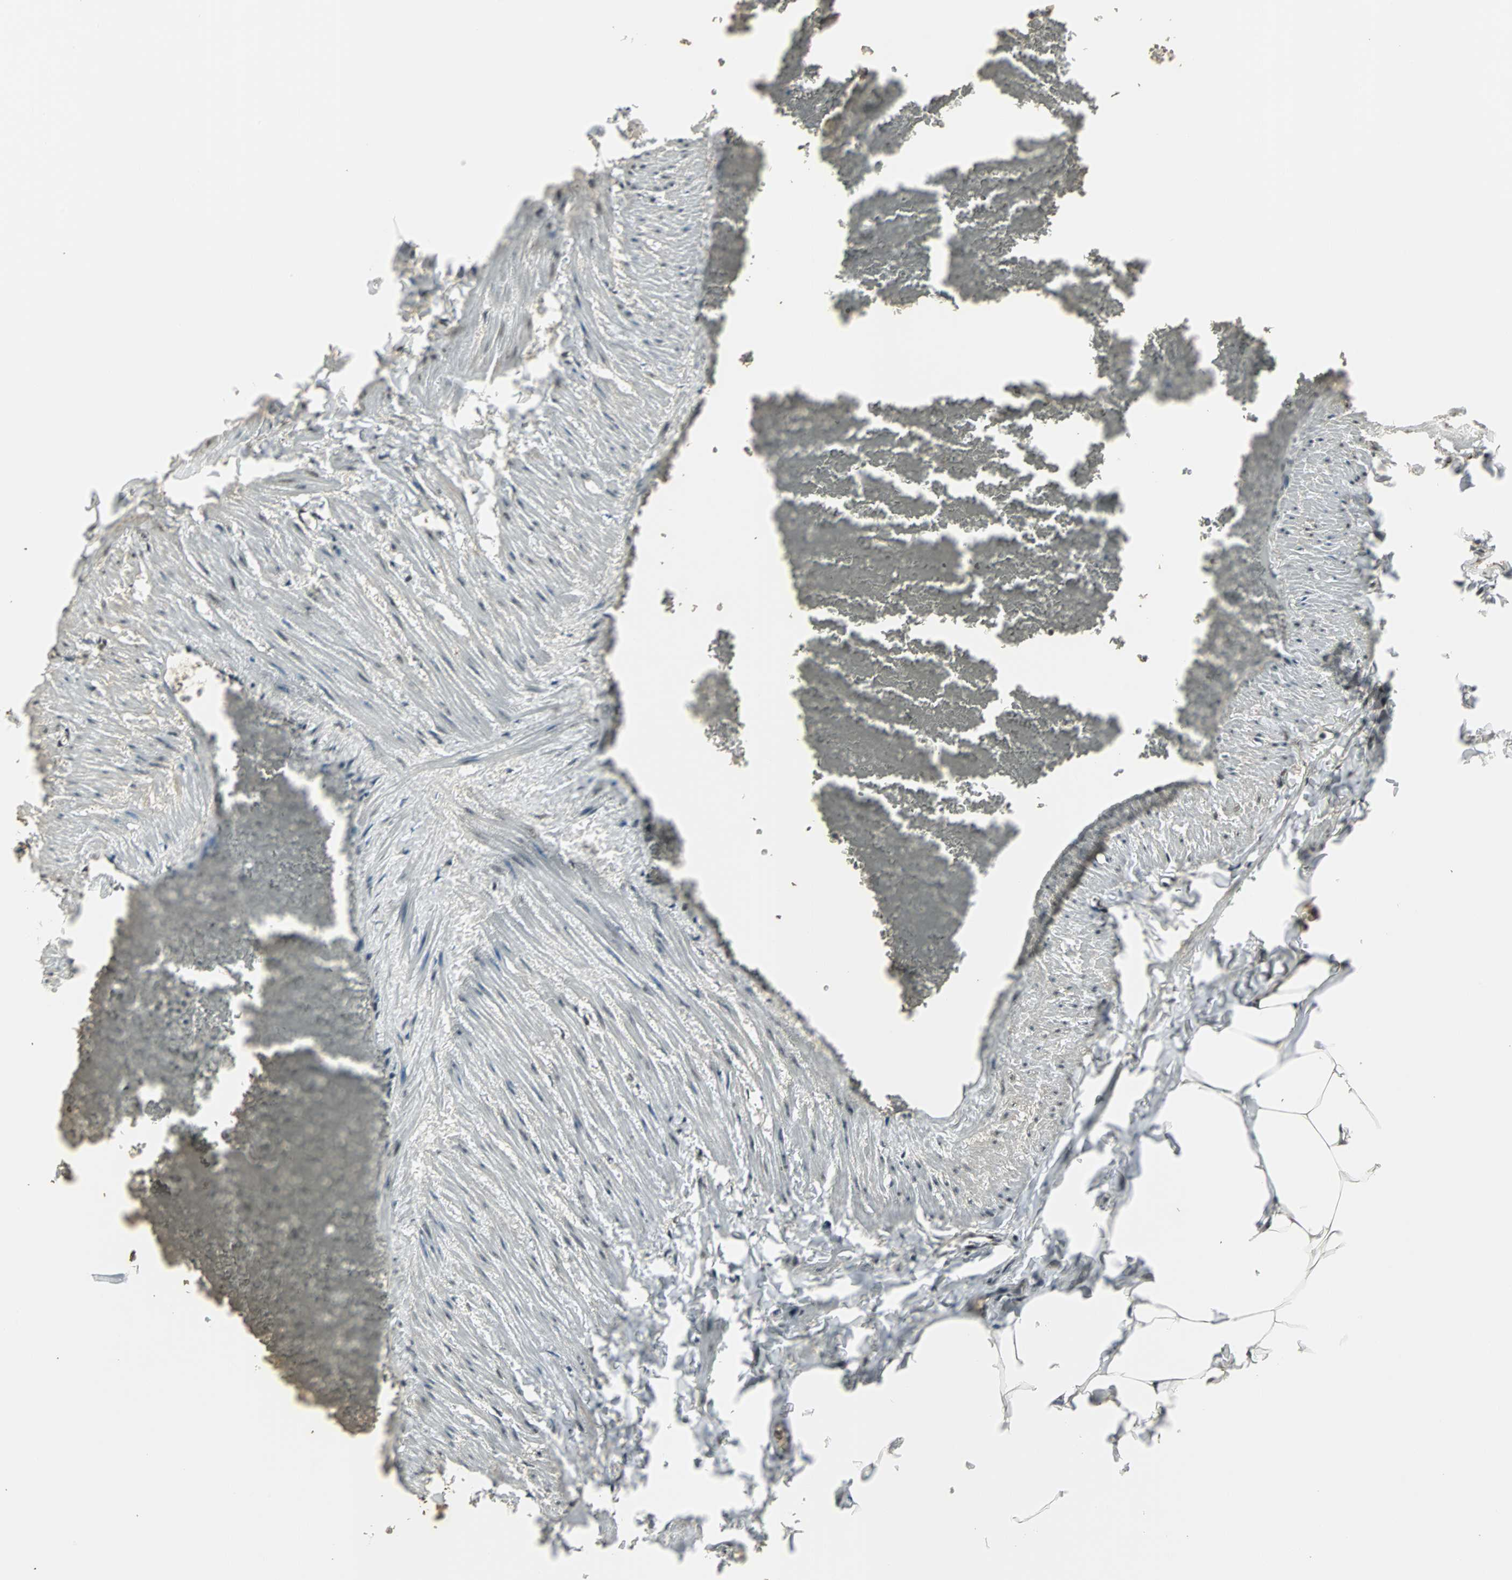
{"staining": {"intensity": "strong", "quantity": ">75%", "location": "nuclear"}, "tissue": "adipose tissue", "cell_type": "Adipocytes", "image_type": "normal", "snomed": [{"axis": "morphology", "description": "Normal tissue, NOS"}, {"axis": "topography", "description": "Soft tissue"}], "caption": "A micrograph of adipose tissue stained for a protein demonstrates strong nuclear brown staining in adipocytes.", "gene": "TAF5", "patient": {"sex": "male", "age": 26}}